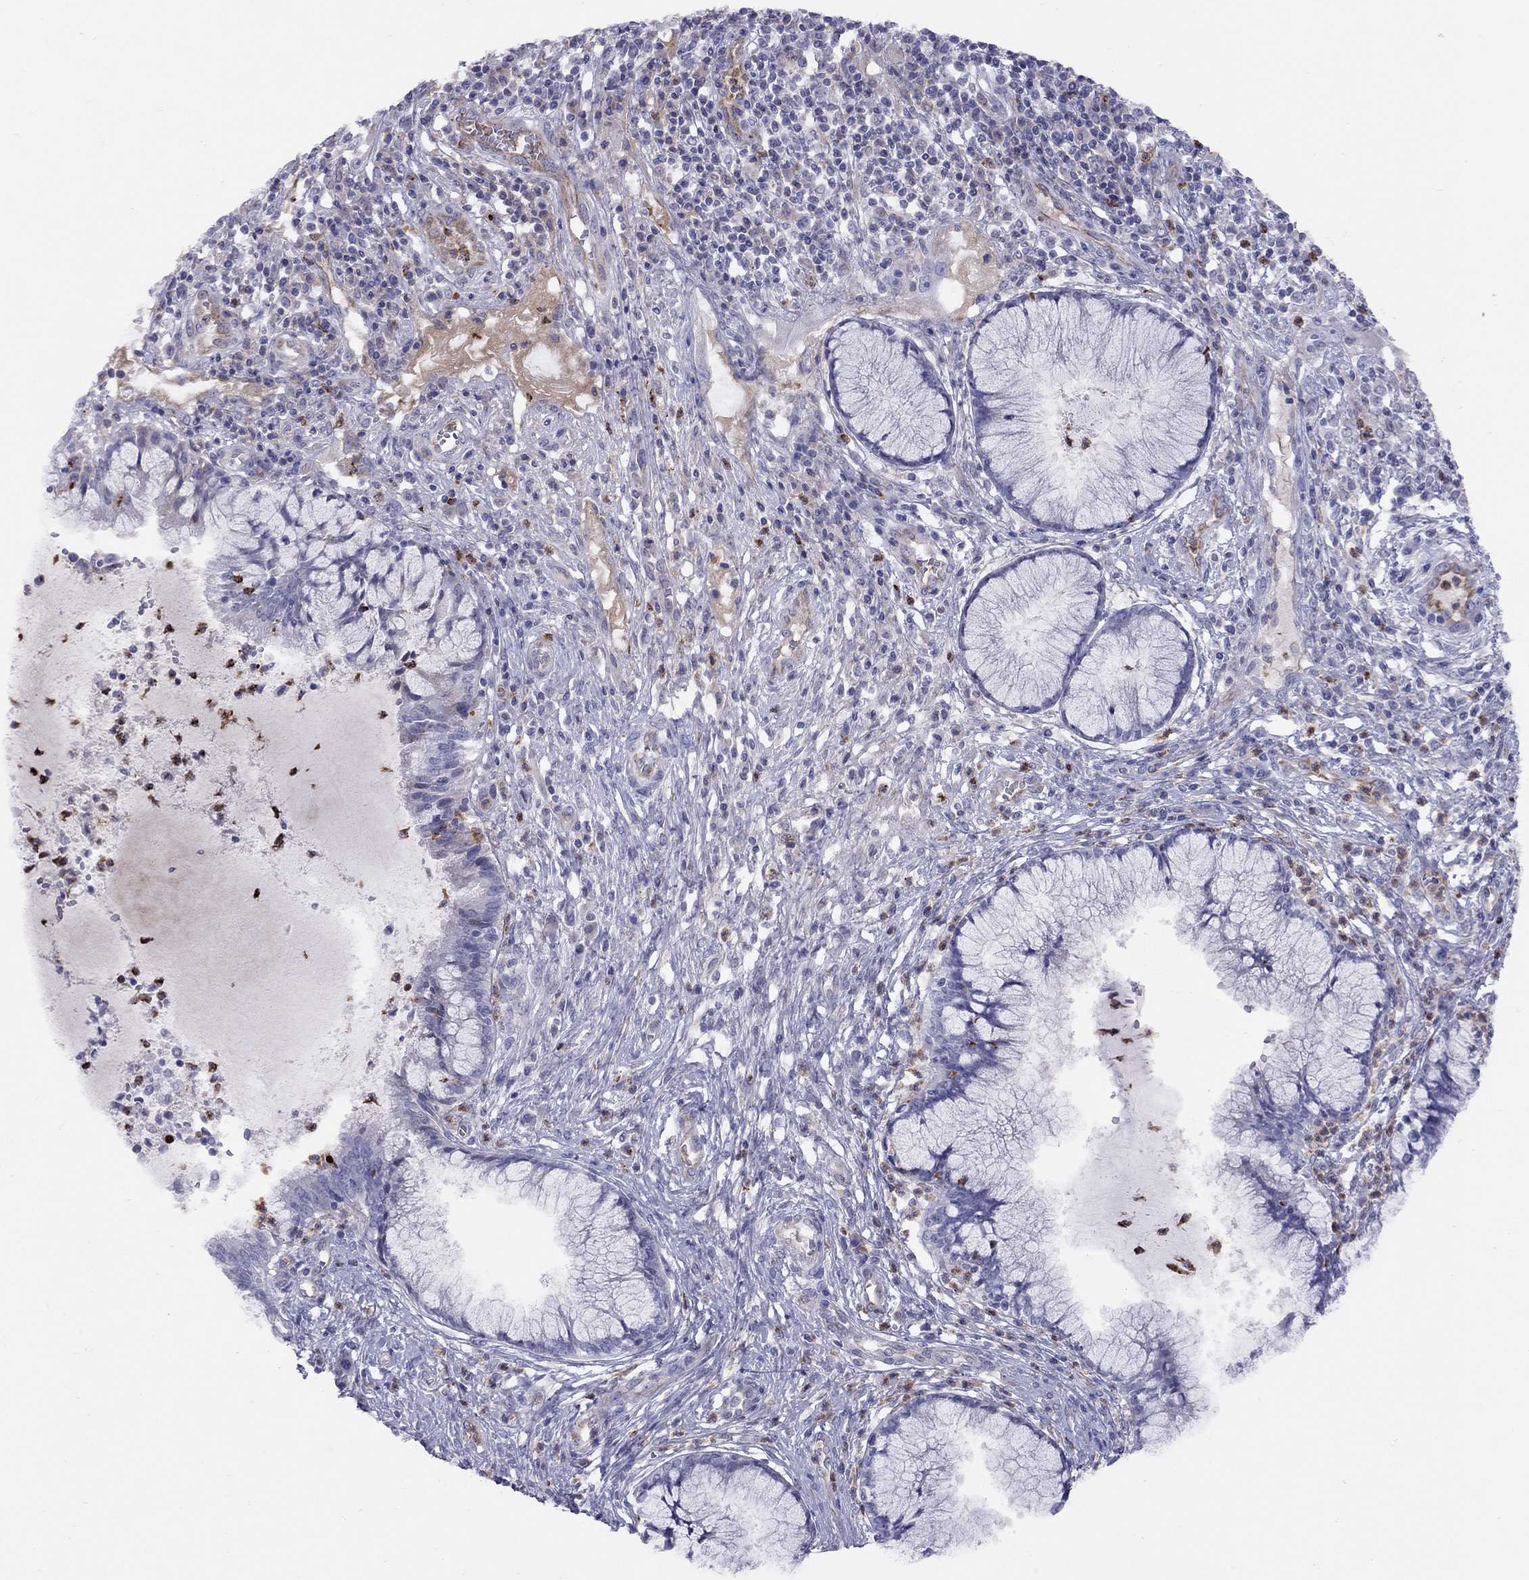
{"staining": {"intensity": "negative", "quantity": "none", "location": "none"}, "tissue": "cervical cancer", "cell_type": "Tumor cells", "image_type": "cancer", "snomed": [{"axis": "morphology", "description": "Squamous cell carcinoma, NOS"}, {"axis": "topography", "description": "Cervix"}], "caption": "Protein analysis of cervical cancer (squamous cell carcinoma) exhibits no significant staining in tumor cells. (DAB (3,3'-diaminobenzidine) immunohistochemistry, high magnification).", "gene": "SPINT4", "patient": {"sex": "female", "age": 32}}